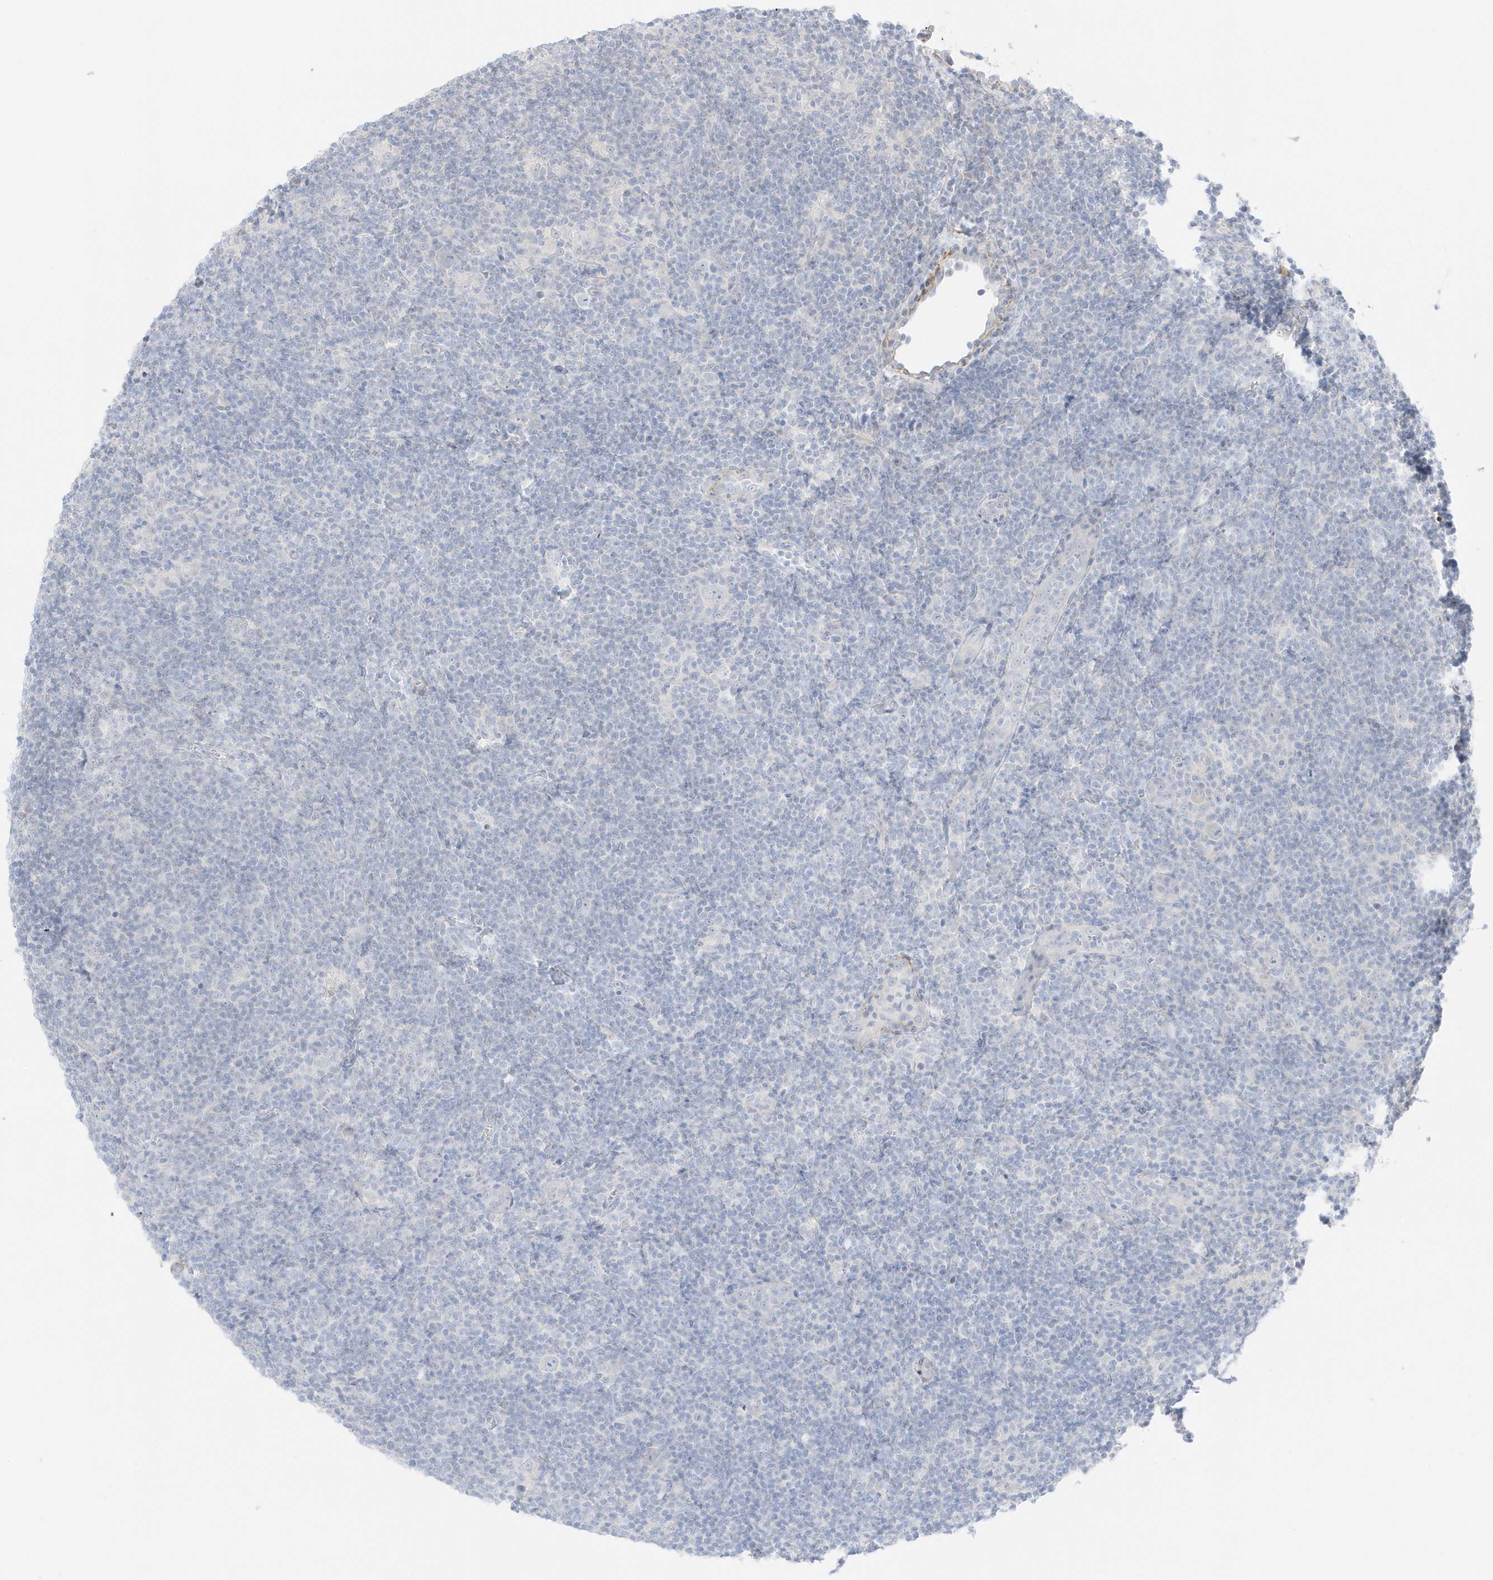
{"staining": {"intensity": "negative", "quantity": "none", "location": "none"}, "tissue": "lymphoma", "cell_type": "Tumor cells", "image_type": "cancer", "snomed": [{"axis": "morphology", "description": "Hodgkin's disease, NOS"}, {"axis": "topography", "description": "Lymph node"}], "caption": "IHC of human lymphoma demonstrates no positivity in tumor cells. Nuclei are stained in blue.", "gene": "SLC22A13", "patient": {"sex": "female", "age": 57}}